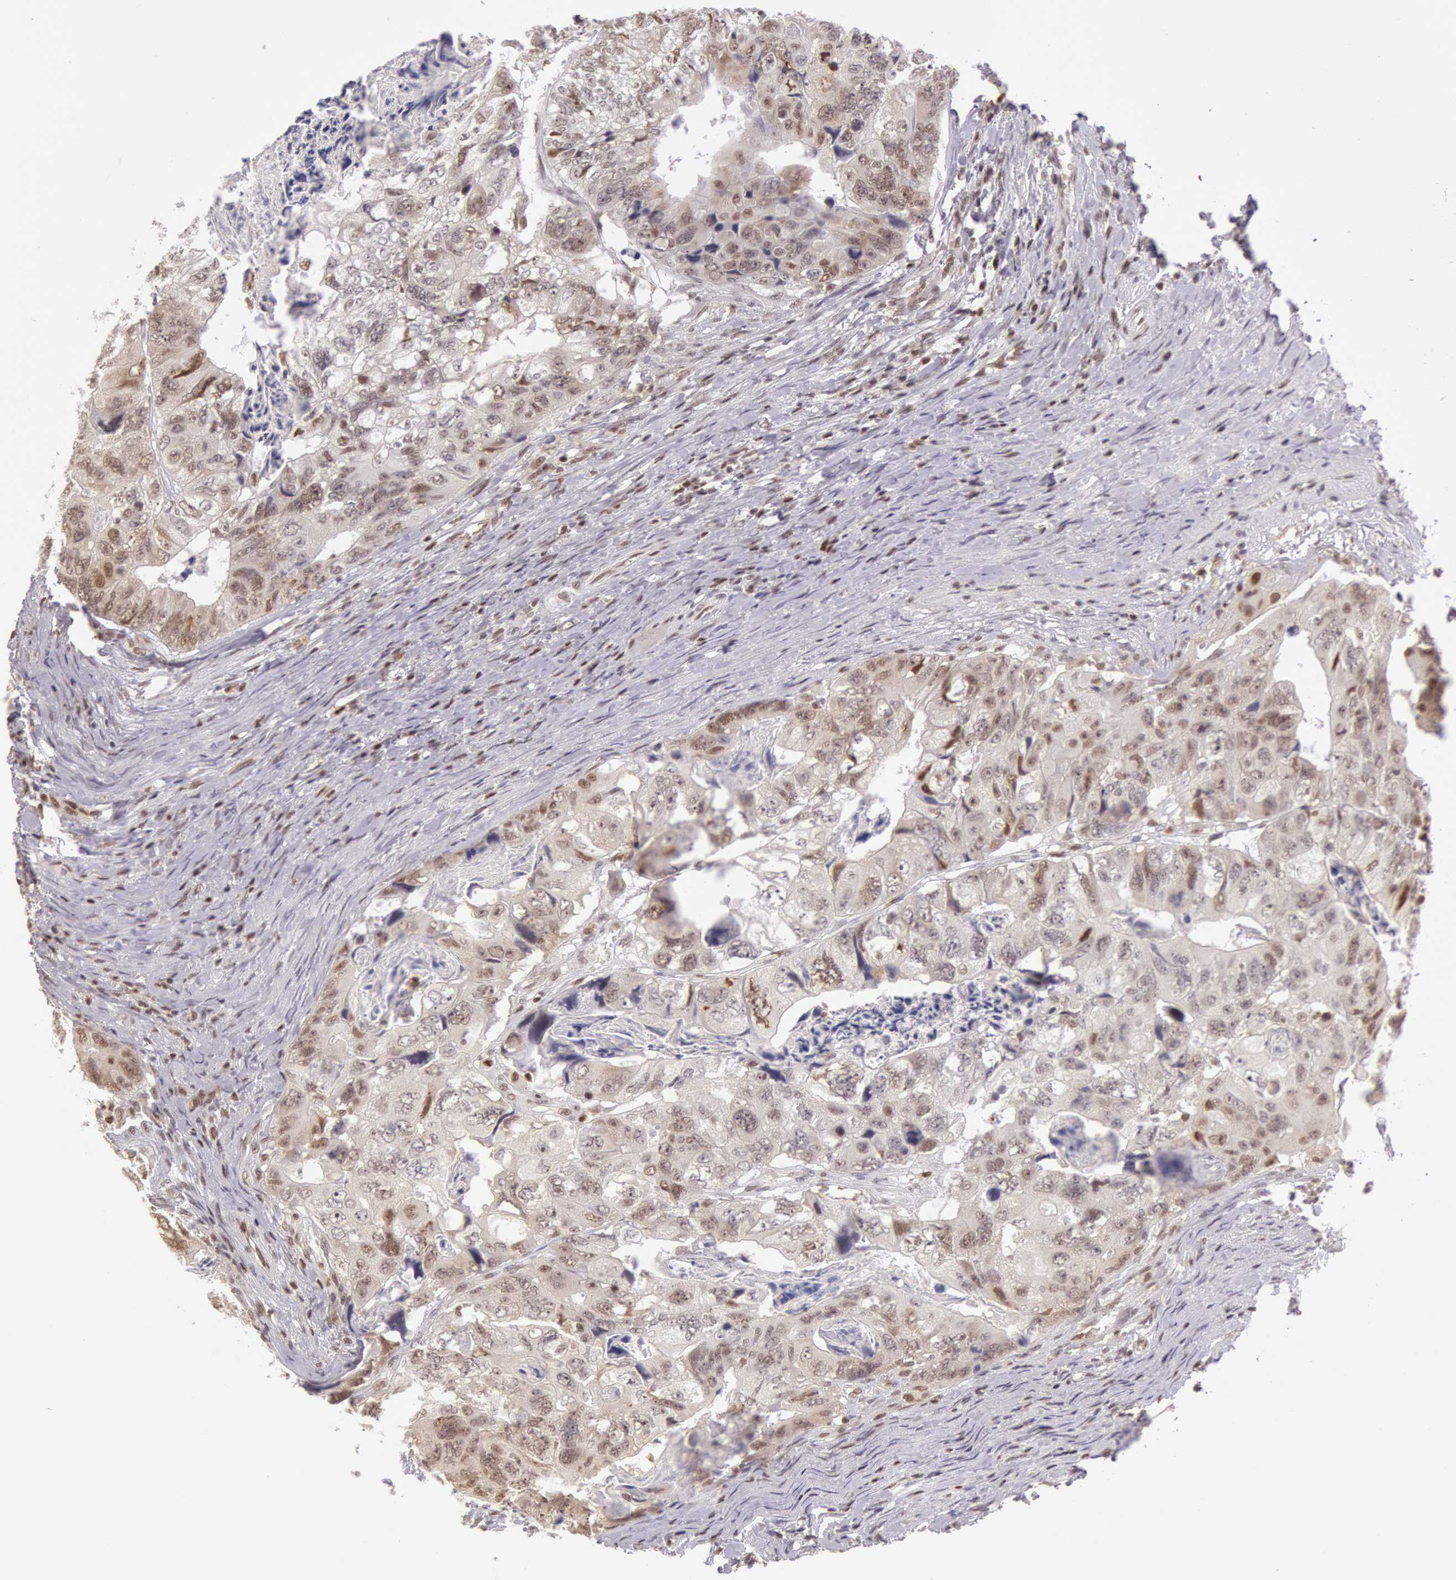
{"staining": {"intensity": "weak", "quantity": "25%-75%", "location": "nuclear"}, "tissue": "colorectal cancer", "cell_type": "Tumor cells", "image_type": "cancer", "snomed": [{"axis": "morphology", "description": "Adenocarcinoma, NOS"}, {"axis": "topography", "description": "Rectum"}], "caption": "Protein staining displays weak nuclear positivity in about 25%-75% of tumor cells in colorectal adenocarcinoma.", "gene": "ESS2", "patient": {"sex": "female", "age": 82}}